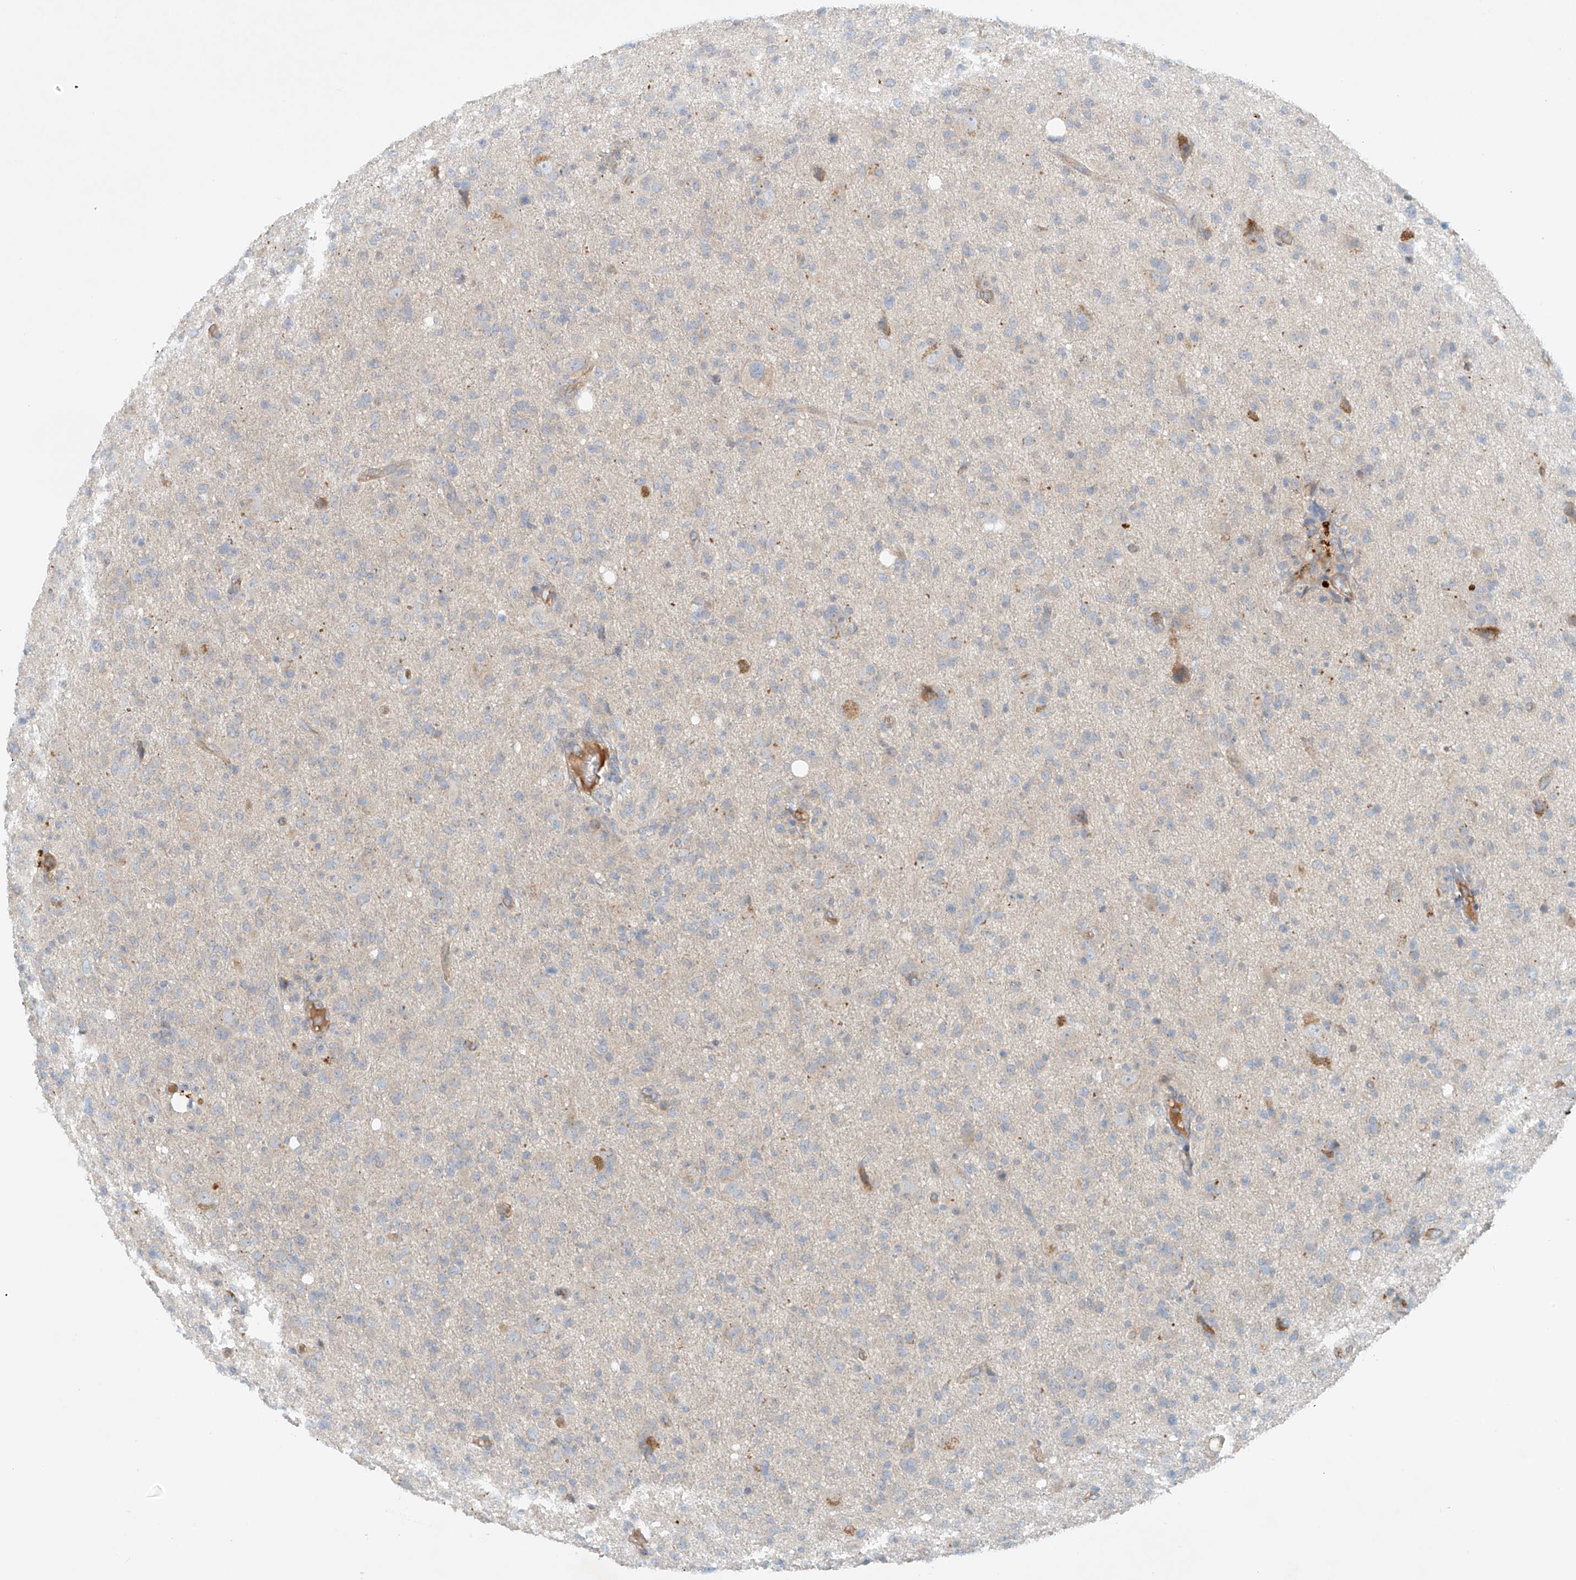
{"staining": {"intensity": "negative", "quantity": "none", "location": "none"}, "tissue": "glioma", "cell_type": "Tumor cells", "image_type": "cancer", "snomed": [{"axis": "morphology", "description": "Glioma, malignant, High grade"}, {"axis": "topography", "description": "Brain"}], "caption": "Immunohistochemistry (IHC) micrograph of high-grade glioma (malignant) stained for a protein (brown), which displays no staining in tumor cells.", "gene": "LYRM9", "patient": {"sex": "female", "age": 57}}